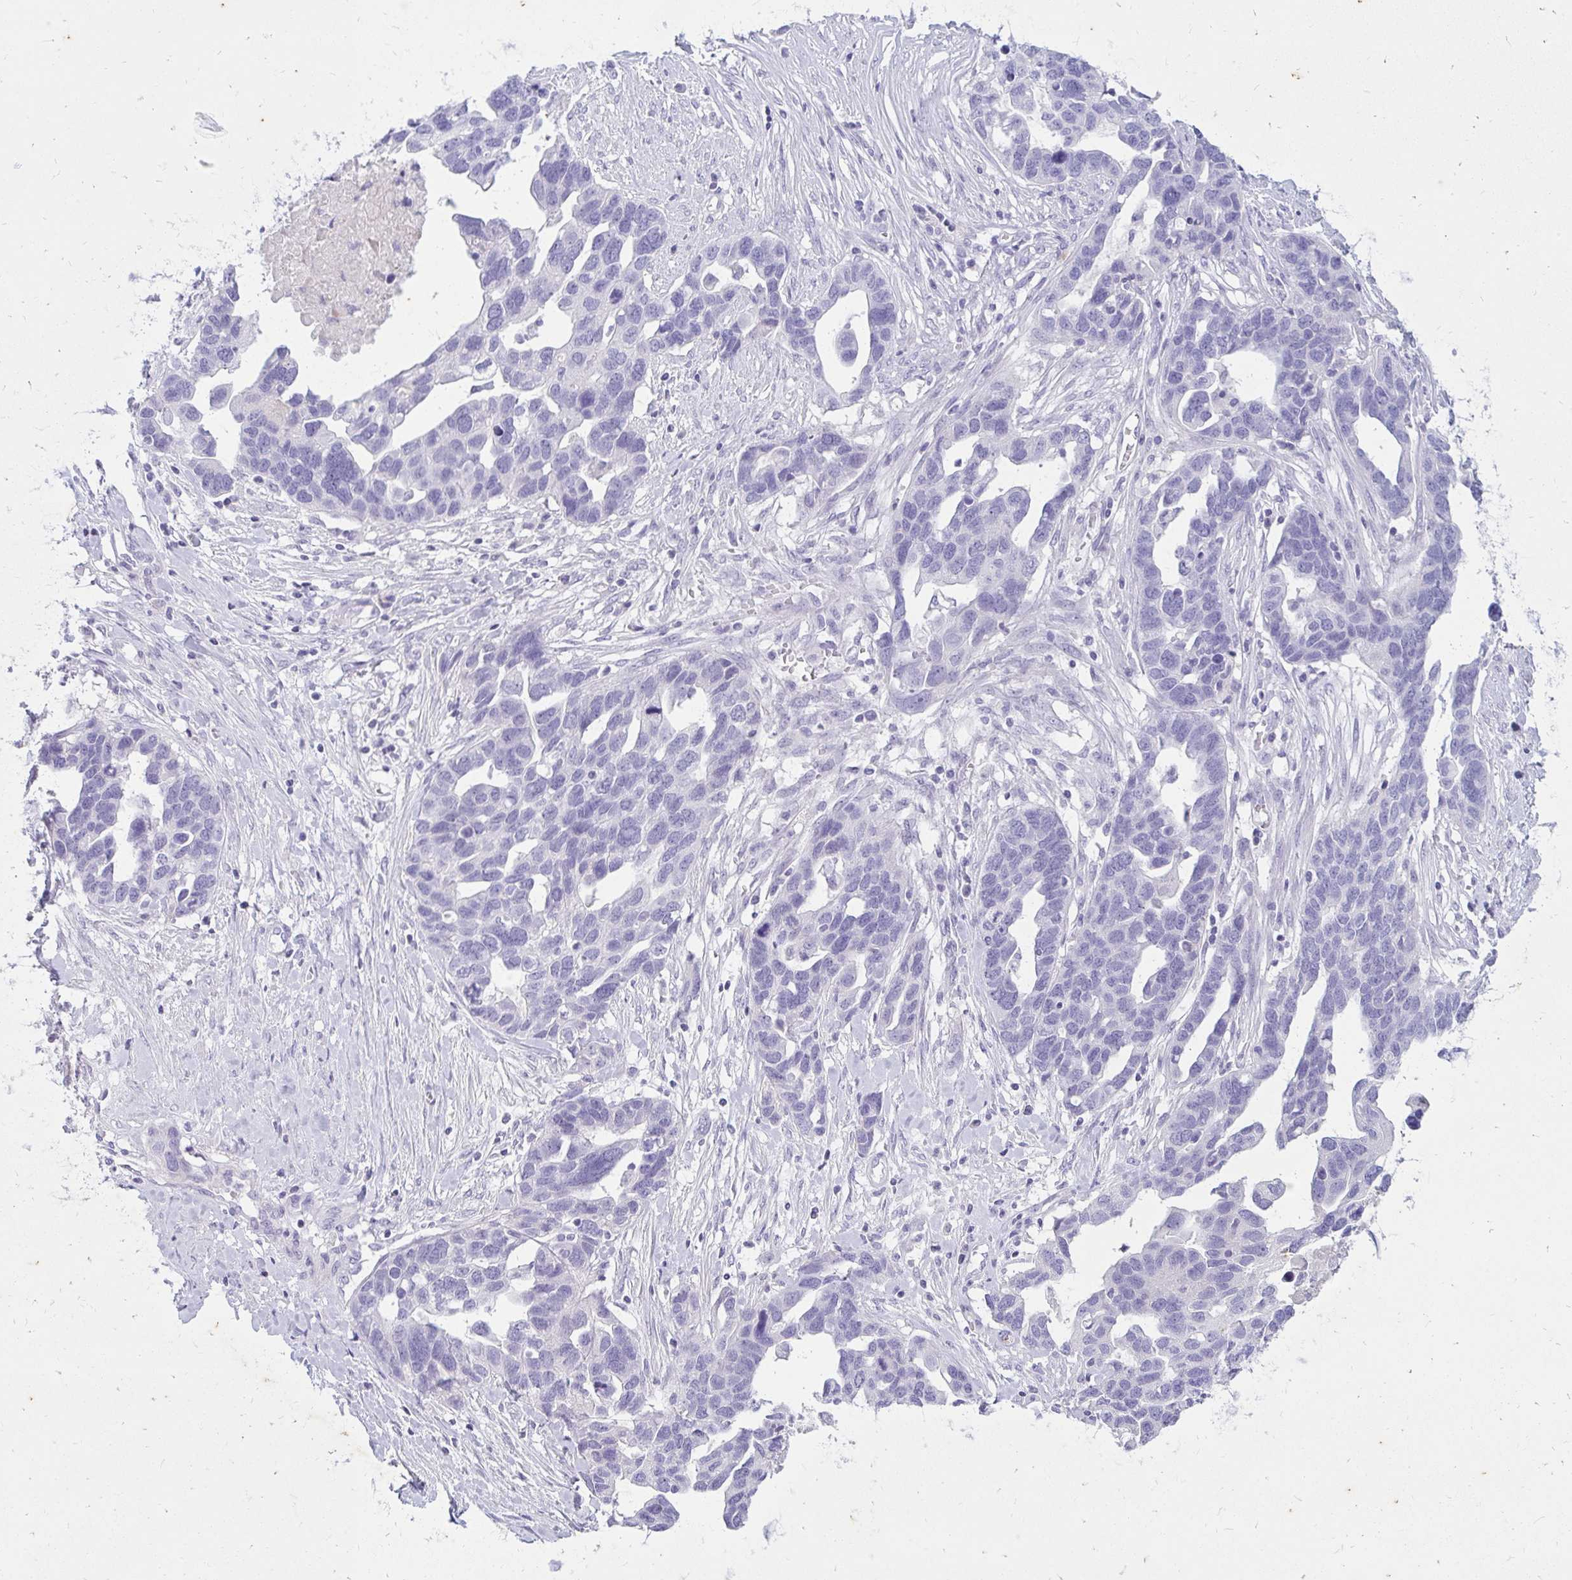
{"staining": {"intensity": "negative", "quantity": "none", "location": "none"}, "tissue": "ovarian cancer", "cell_type": "Tumor cells", "image_type": "cancer", "snomed": [{"axis": "morphology", "description": "Cystadenocarcinoma, serous, NOS"}, {"axis": "topography", "description": "Ovary"}], "caption": "Immunohistochemistry micrograph of ovarian serous cystadenocarcinoma stained for a protein (brown), which demonstrates no positivity in tumor cells.", "gene": "NANOGNB", "patient": {"sex": "female", "age": 54}}